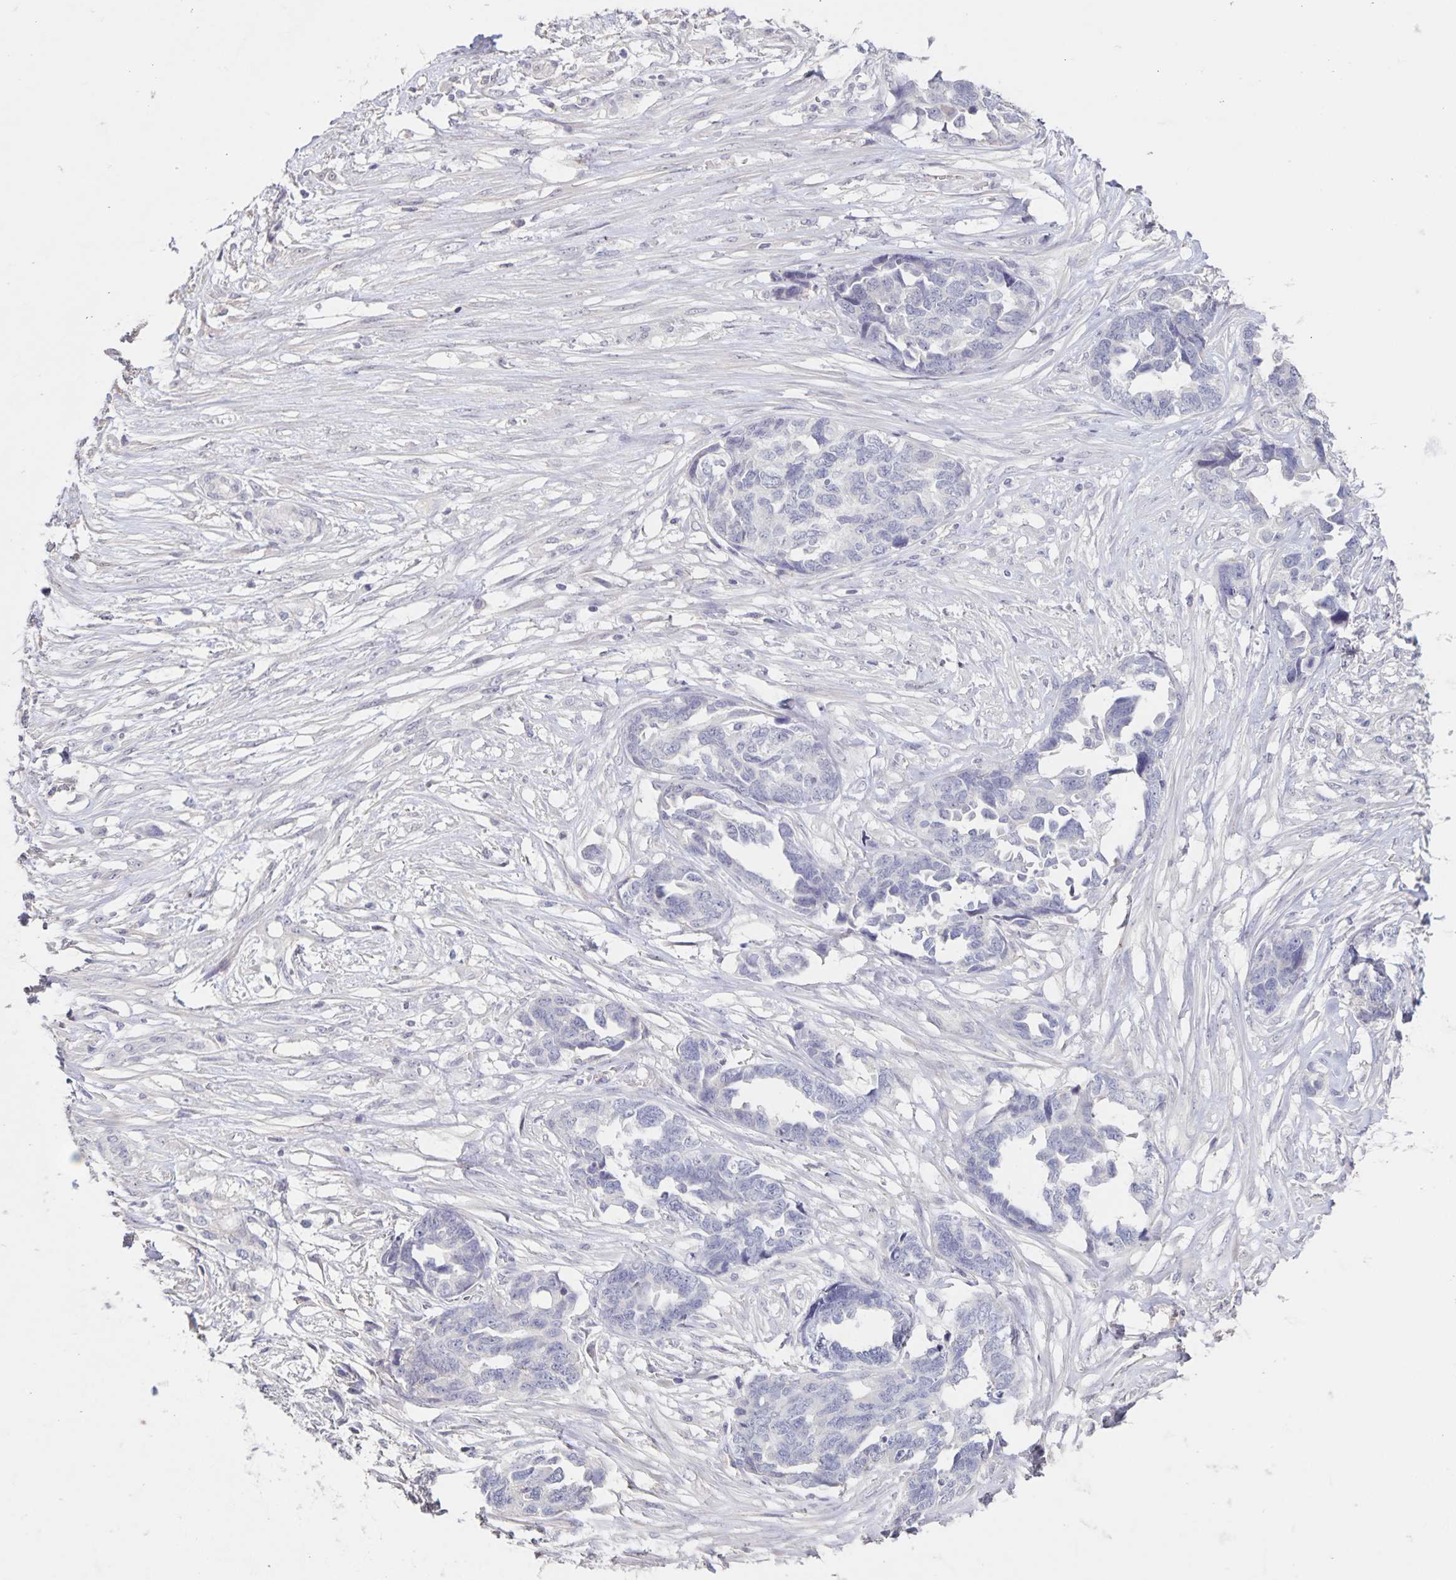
{"staining": {"intensity": "negative", "quantity": "none", "location": "none"}, "tissue": "ovarian cancer", "cell_type": "Tumor cells", "image_type": "cancer", "snomed": [{"axis": "morphology", "description": "Cystadenocarcinoma, serous, NOS"}, {"axis": "topography", "description": "Ovary"}], "caption": "Tumor cells are negative for brown protein staining in ovarian cancer.", "gene": "INSL5", "patient": {"sex": "female", "age": 69}}